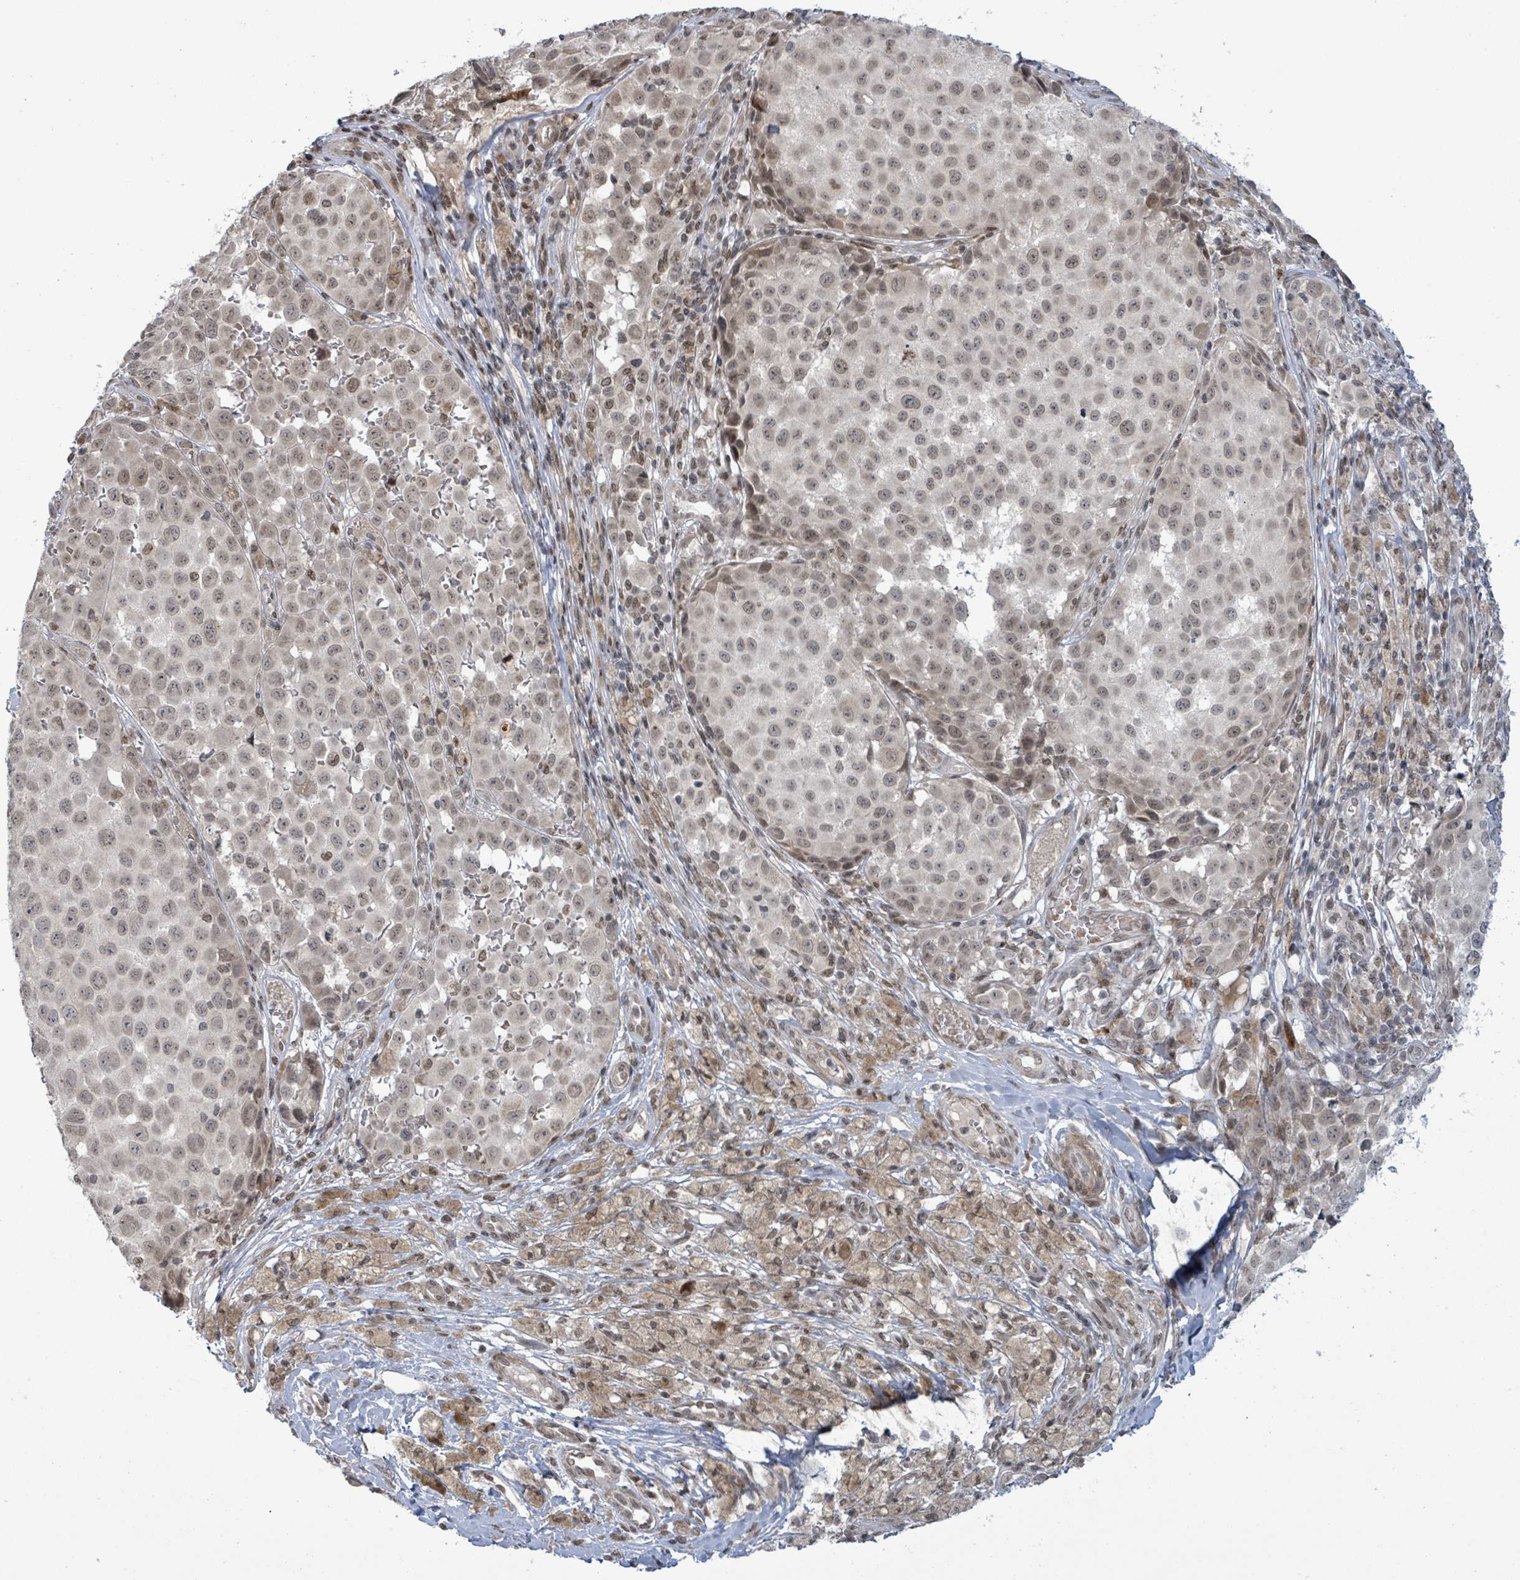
{"staining": {"intensity": "weak", "quantity": ">75%", "location": "nuclear"}, "tissue": "melanoma", "cell_type": "Tumor cells", "image_type": "cancer", "snomed": [{"axis": "morphology", "description": "Malignant melanoma, NOS"}, {"axis": "topography", "description": "Skin"}], "caption": "Immunohistochemistry (DAB) staining of human melanoma exhibits weak nuclear protein positivity in about >75% of tumor cells.", "gene": "SBF2", "patient": {"sex": "male", "age": 64}}